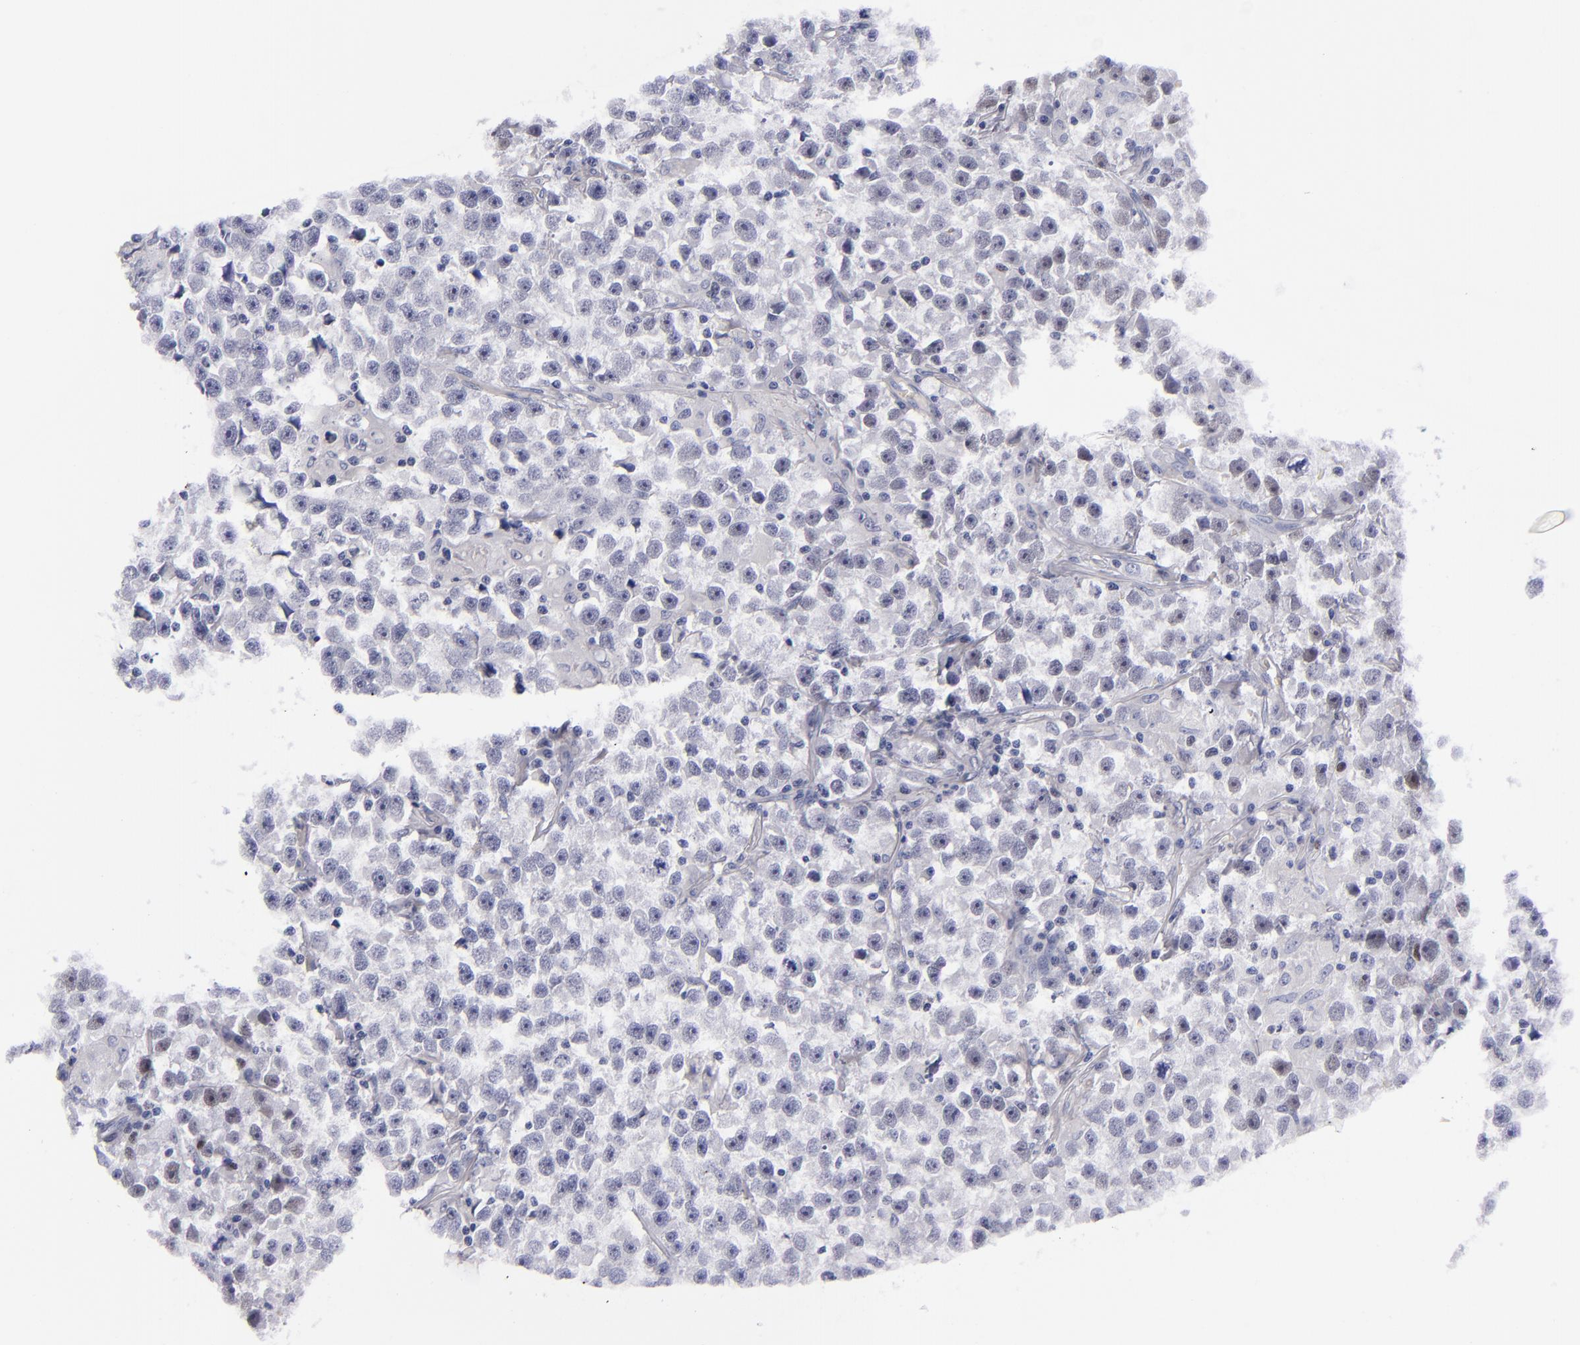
{"staining": {"intensity": "negative", "quantity": "none", "location": "none"}, "tissue": "testis cancer", "cell_type": "Tumor cells", "image_type": "cancer", "snomed": [{"axis": "morphology", "description": "Seminoma, NOS"}, {"axis": "topography", "description": "Testis"}], "caption": "High power microscopy photomicrograph of an IHC micrograph of testis seminoma, revealing no significant positivity in tumor cells. (Brightfield microscopy of DAB (3,3'-diaminobenzidine) IHC at high magnification).", "gene": "MCM7", "patient": {"sex": "male", "age": 33}}